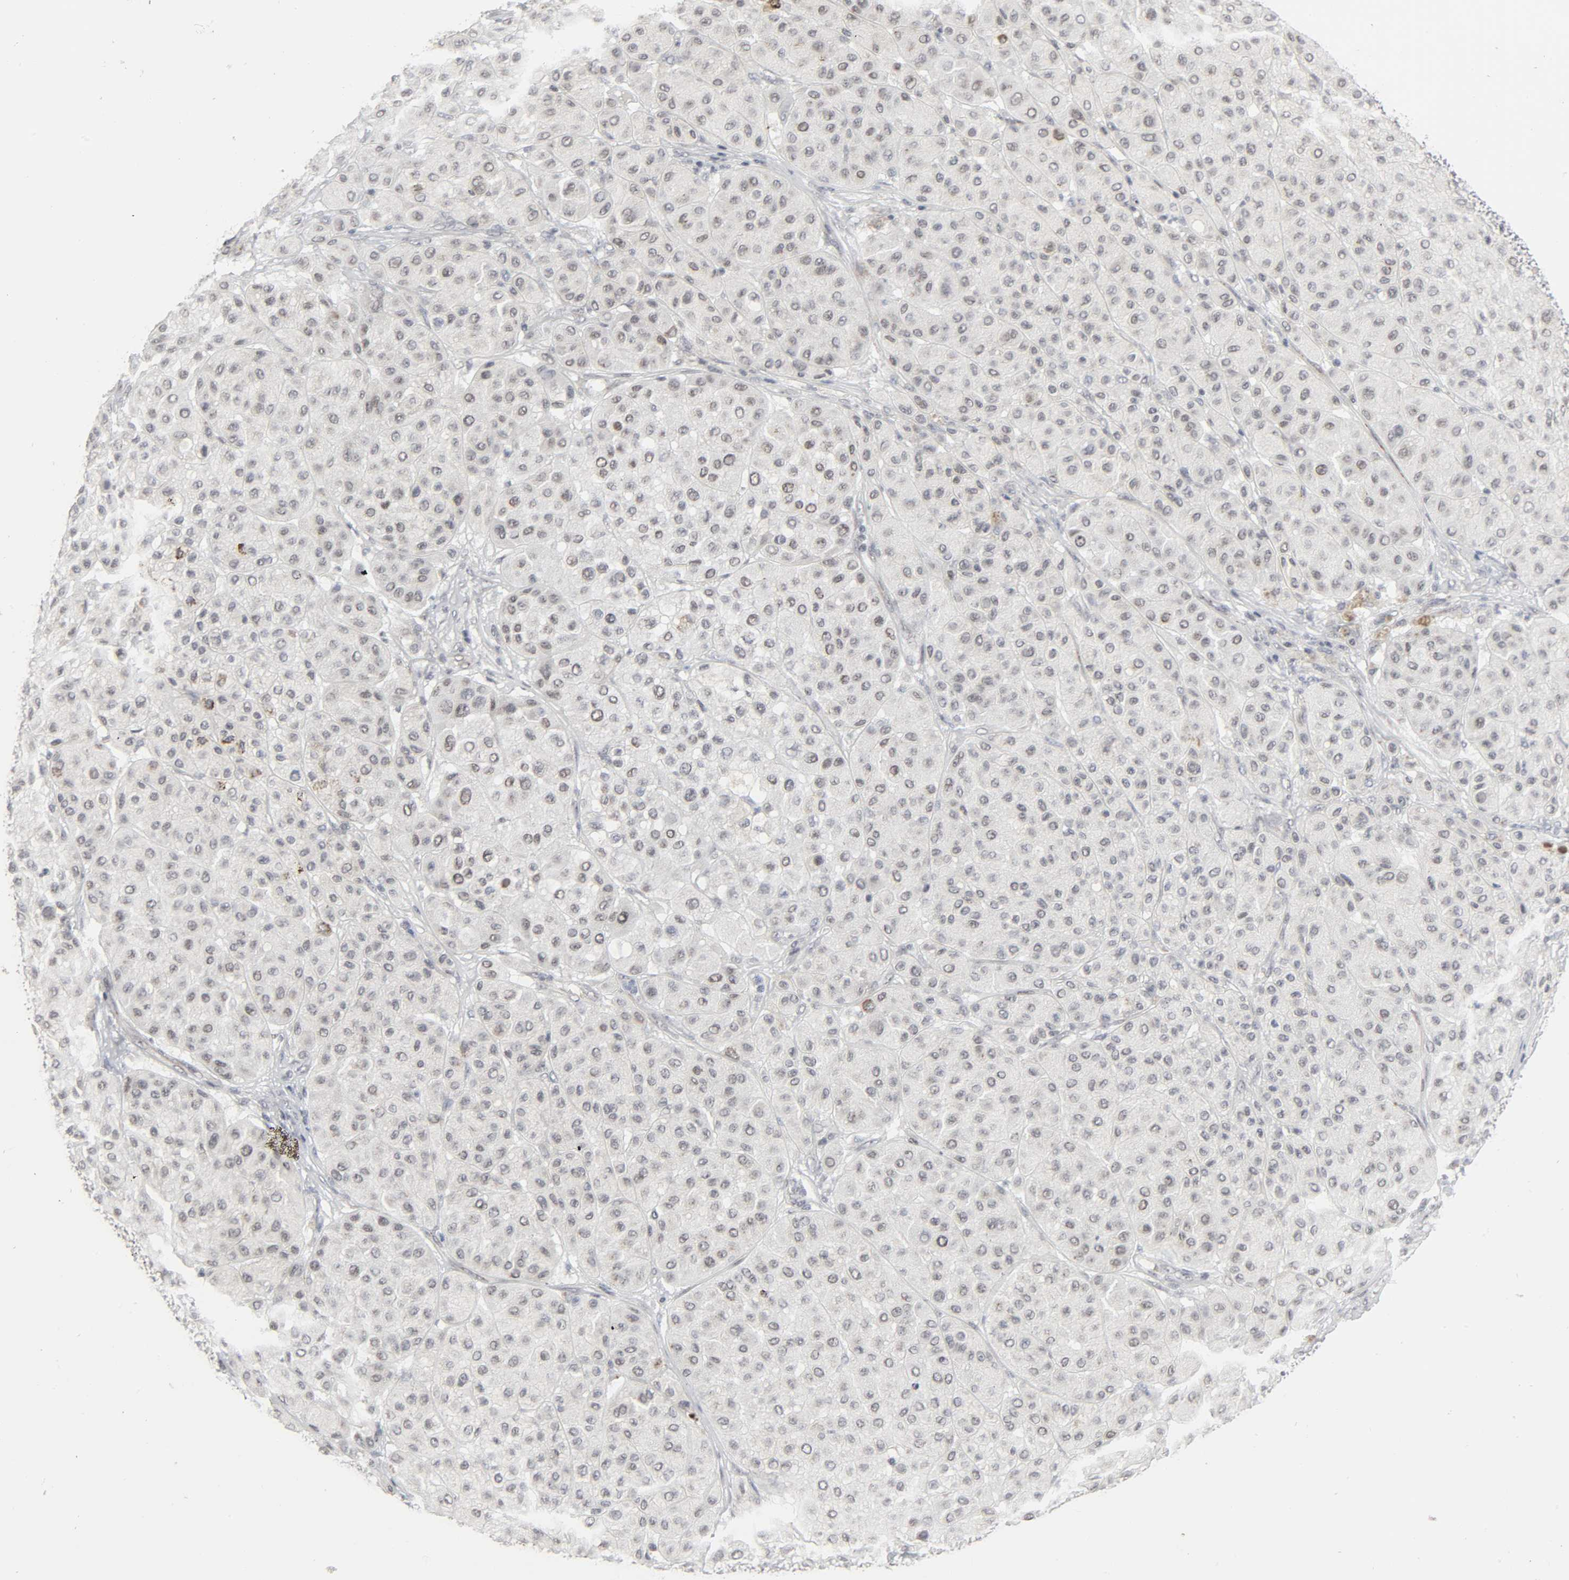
{"staining": {"intensity": "negative", "quantity": "none", "location": "none"}, "tissue": "melanoma", "cell_type": "Tumor cells", "image_type": "cancer", "snomed": [{"axis": "morphology", "description": "Normal tissue, NOS"}, {"axis": "morphology", "description": "Malignant melanoma, Metastatic site"}, {"axis": "topography", "description": "Skin"}], "caption": "IHC of human malignant melanoma (metastatic site) demonstrates no expression in tumor cells.", "gene": "MUC1", "patient": {"sex": "male", "age": 41}}